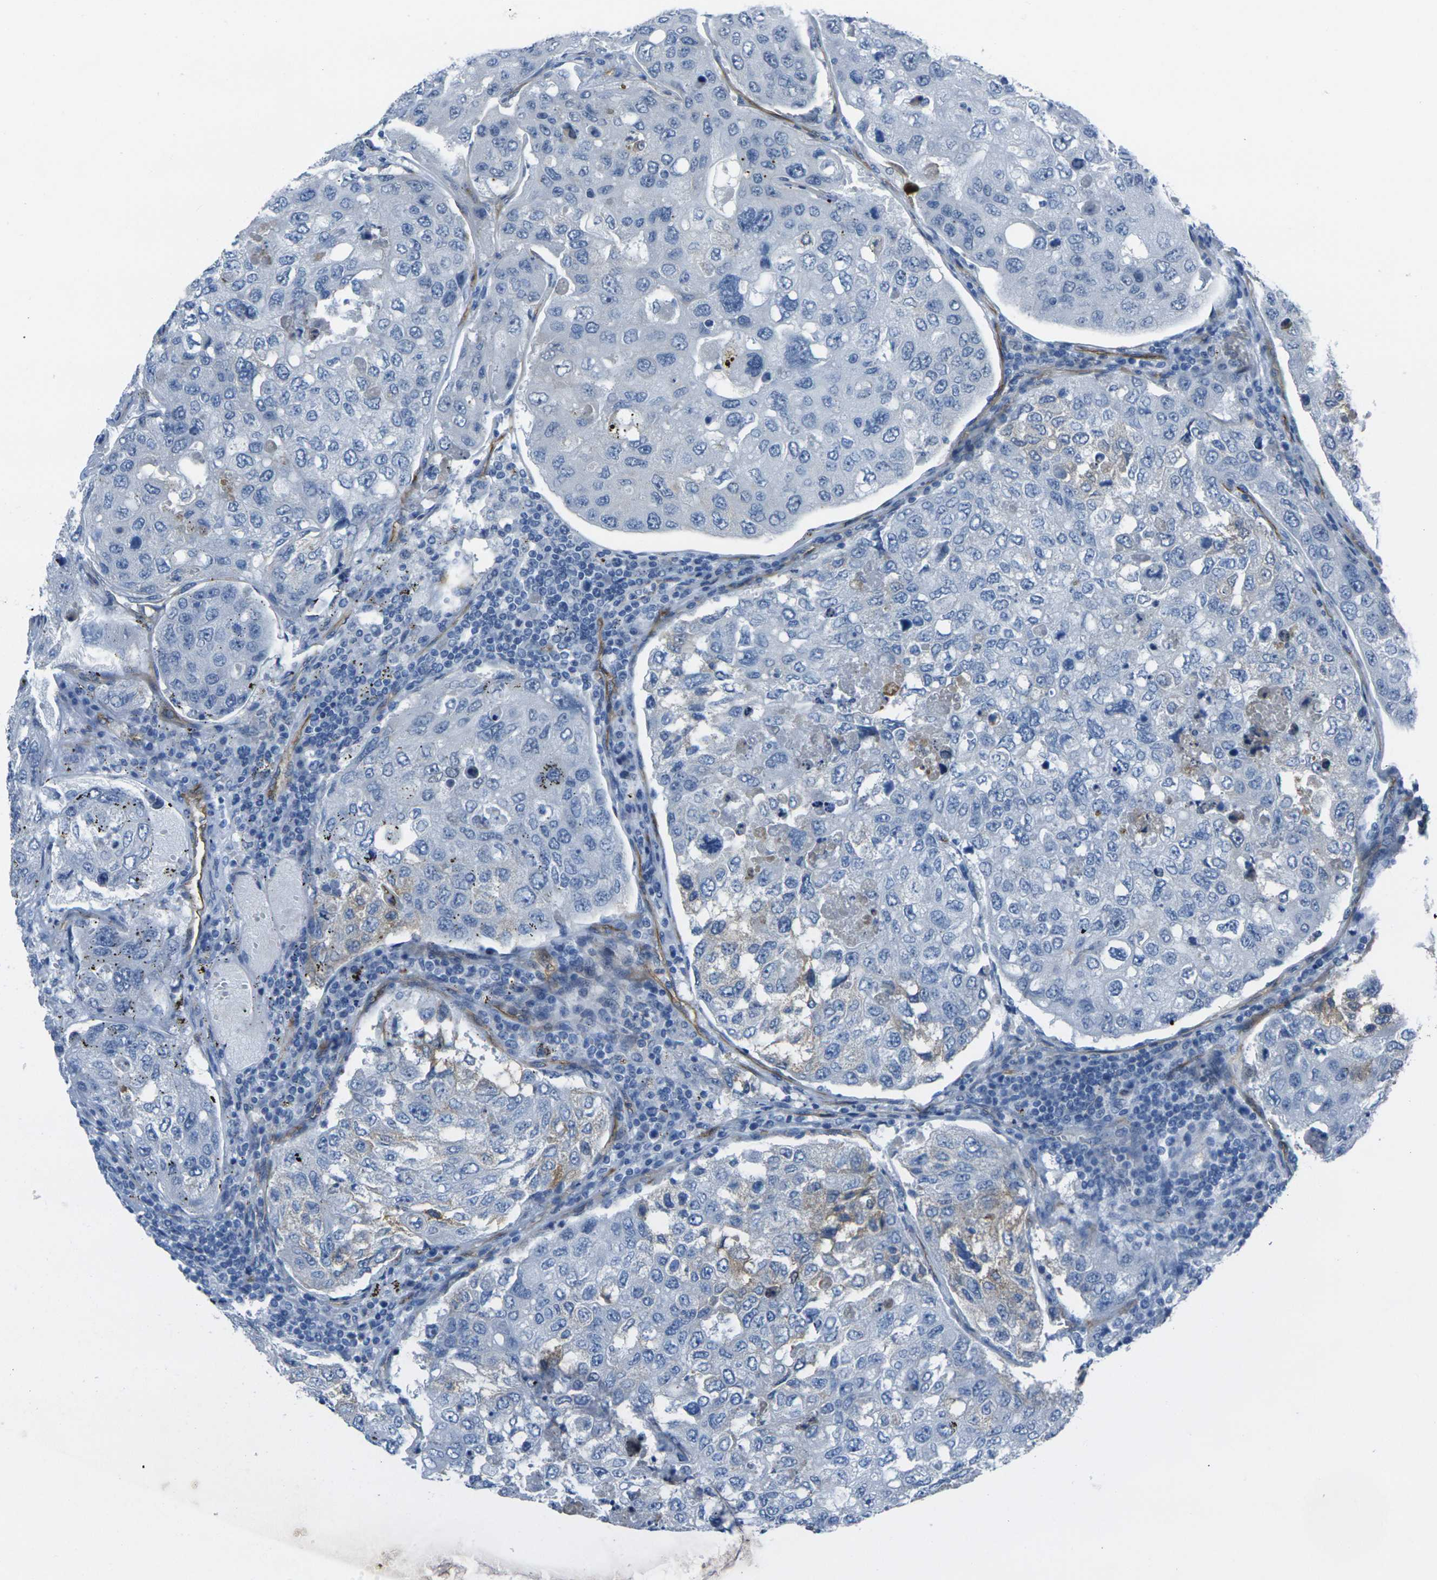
{"staining": {"intensity": "negative", "quantity": "none", "location": "none"}, "tissue": "urothelial cancer", "cell_type": "Tumor cells", "image_type": "cancer", "snomed": [{"axis": "morphology", "description": "Urothelial carcinoma, High grade"}, {"axis": "topography", "description": "Lymph node"}, {"axis": "topography", "description": "Urinary bladder"}], "caption": "Micrograph shows no significant protein staining in tumor cells of urothelial cancer. (Brightfield microscopy of DAB IHC at high magnification).", "gene": "HSPA12B", "patient": {"sex": "male", "age": 51}}